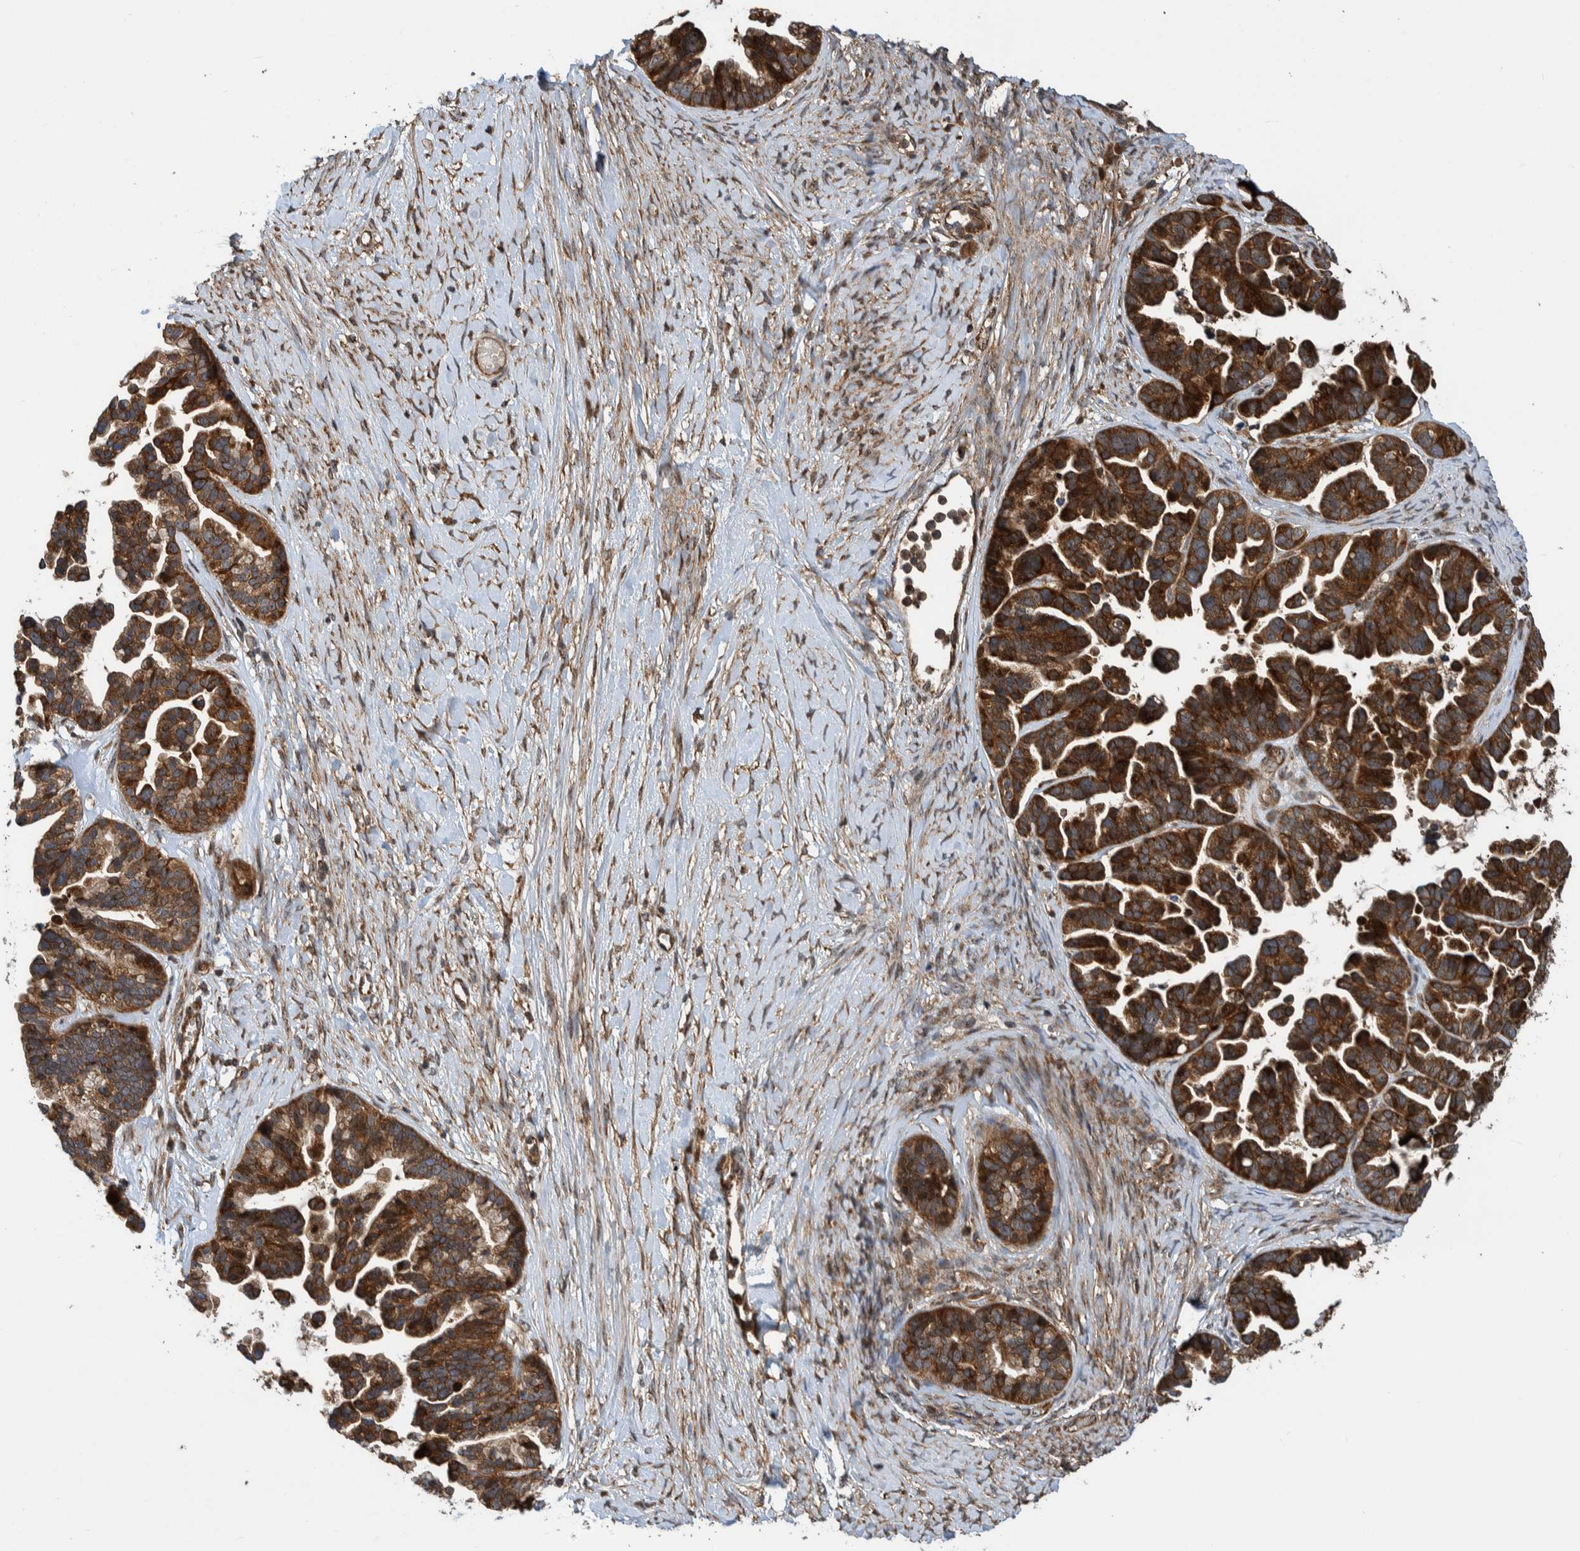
{"staining": {"intensity": "strong", "quantity": ">75%", "location": "cytoplasmic/membranous"}, "tissue": "ovarian cancer", "cell_type": "Tumor cells", "image_type": "cancer", "snomed": [{"axis": "morphology", "description": "Cystadenocarcinoma, serous, NOS"}, {"axis": "topography", "description": "Ovary"}], "caption": "Immunohistochemistry (IHC) (DAB) staining of ovarian cancer demonstrates strong cytoplasmic/membranous protein staining in approximately >75% of tumor cells.", "gene": "CCDC57", "patient": {"sex": "female", "age": 56}}